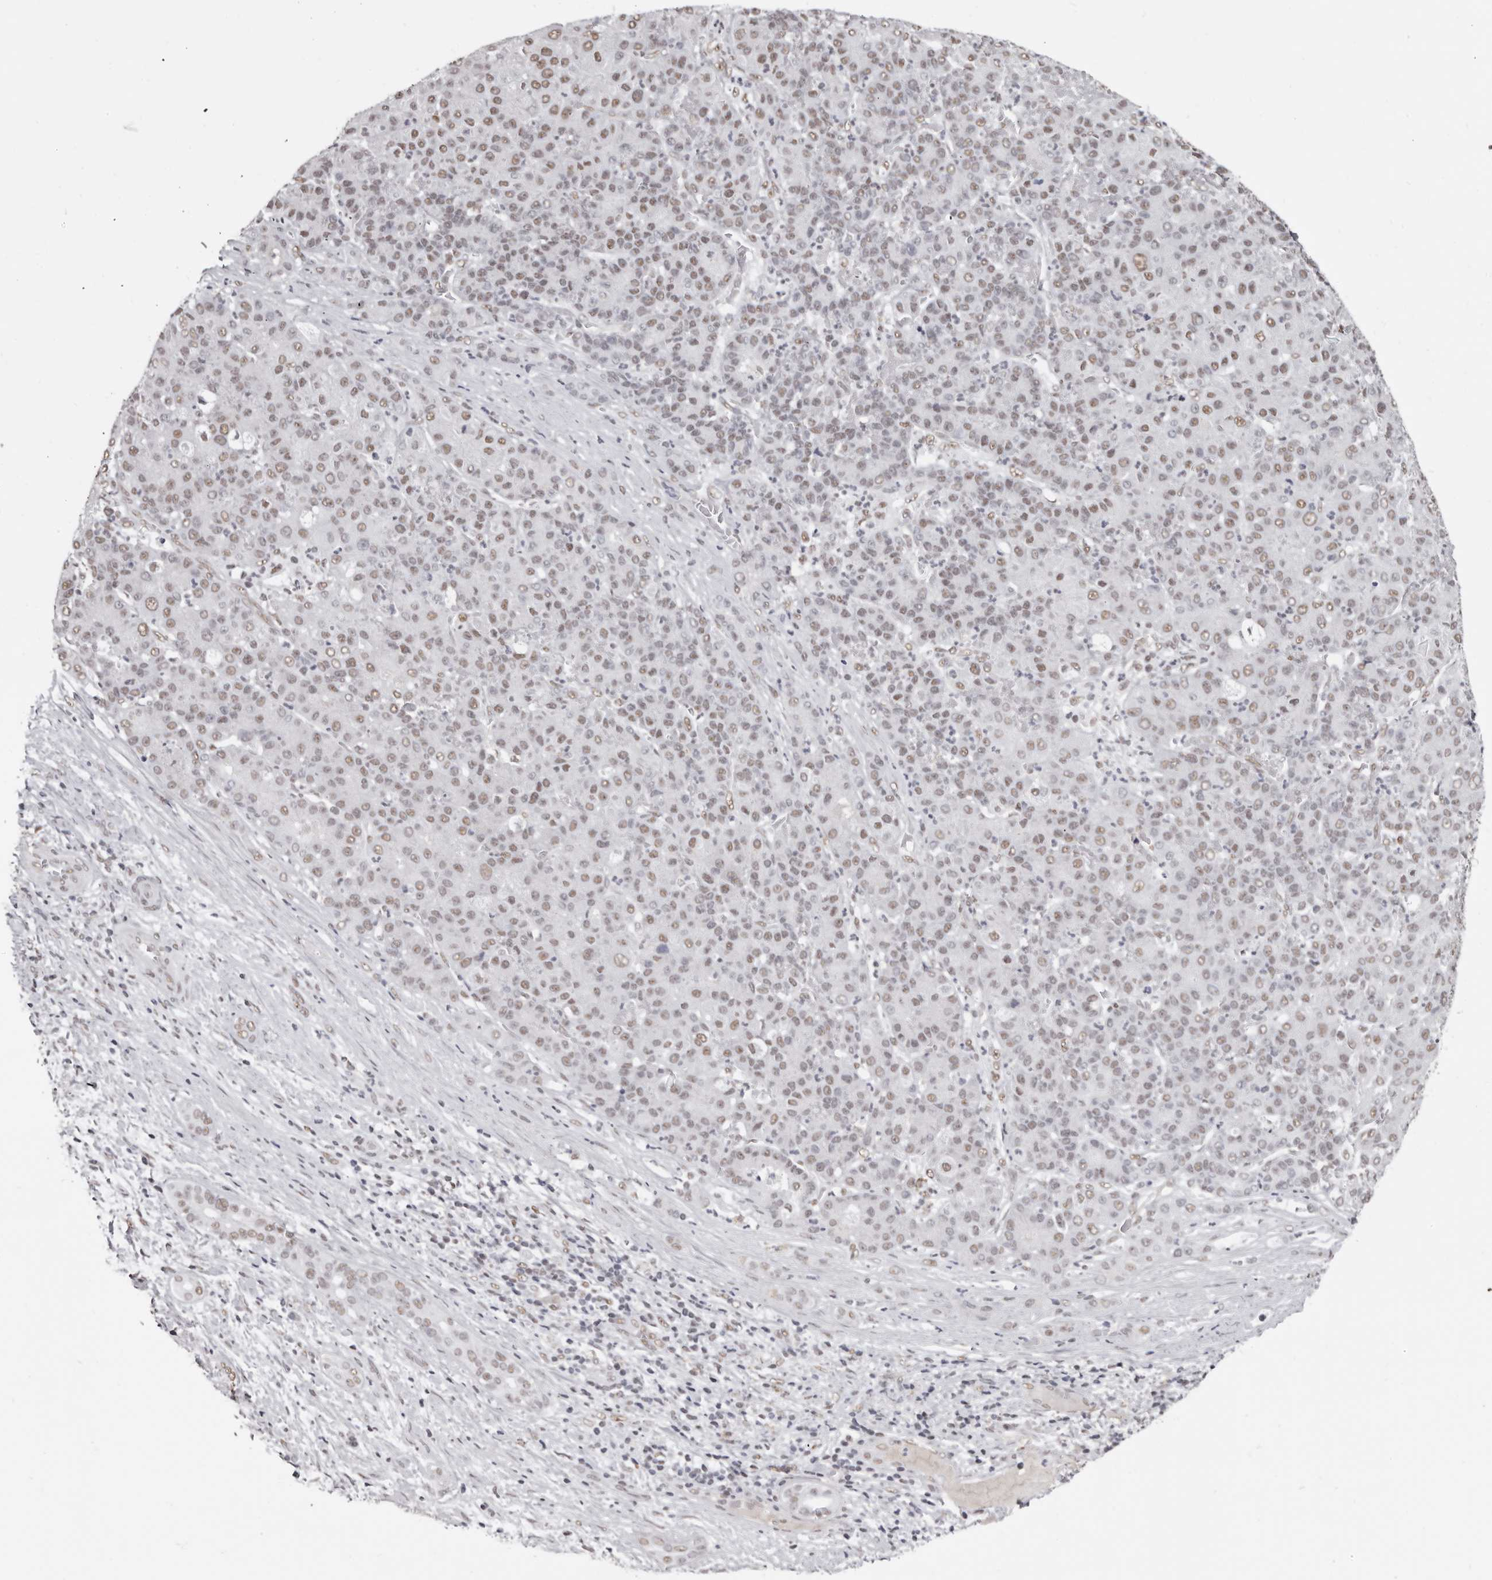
{"staining": {"intensity": "moderate", "quantity": "25%-75%", "location": "nuclear"}, "tissue": "liver cancer", "cell_type": "Tumor cells", "image_type": "cancer", "snomed": [{"axis": "morphology", "description": "Carcinoma, Hepatocellular, NOS"}, {"axis": "topography", "description": "Liver"}], "caption": "Liver cancer (hepatocellular carcinoma) was stained to show a protein in brown. There is medium levels of moderate nuclear expression in about 25%-75% of tumor cells.", "gene": "SCAF4", "patient": {"sex": "male", "age": 65}}